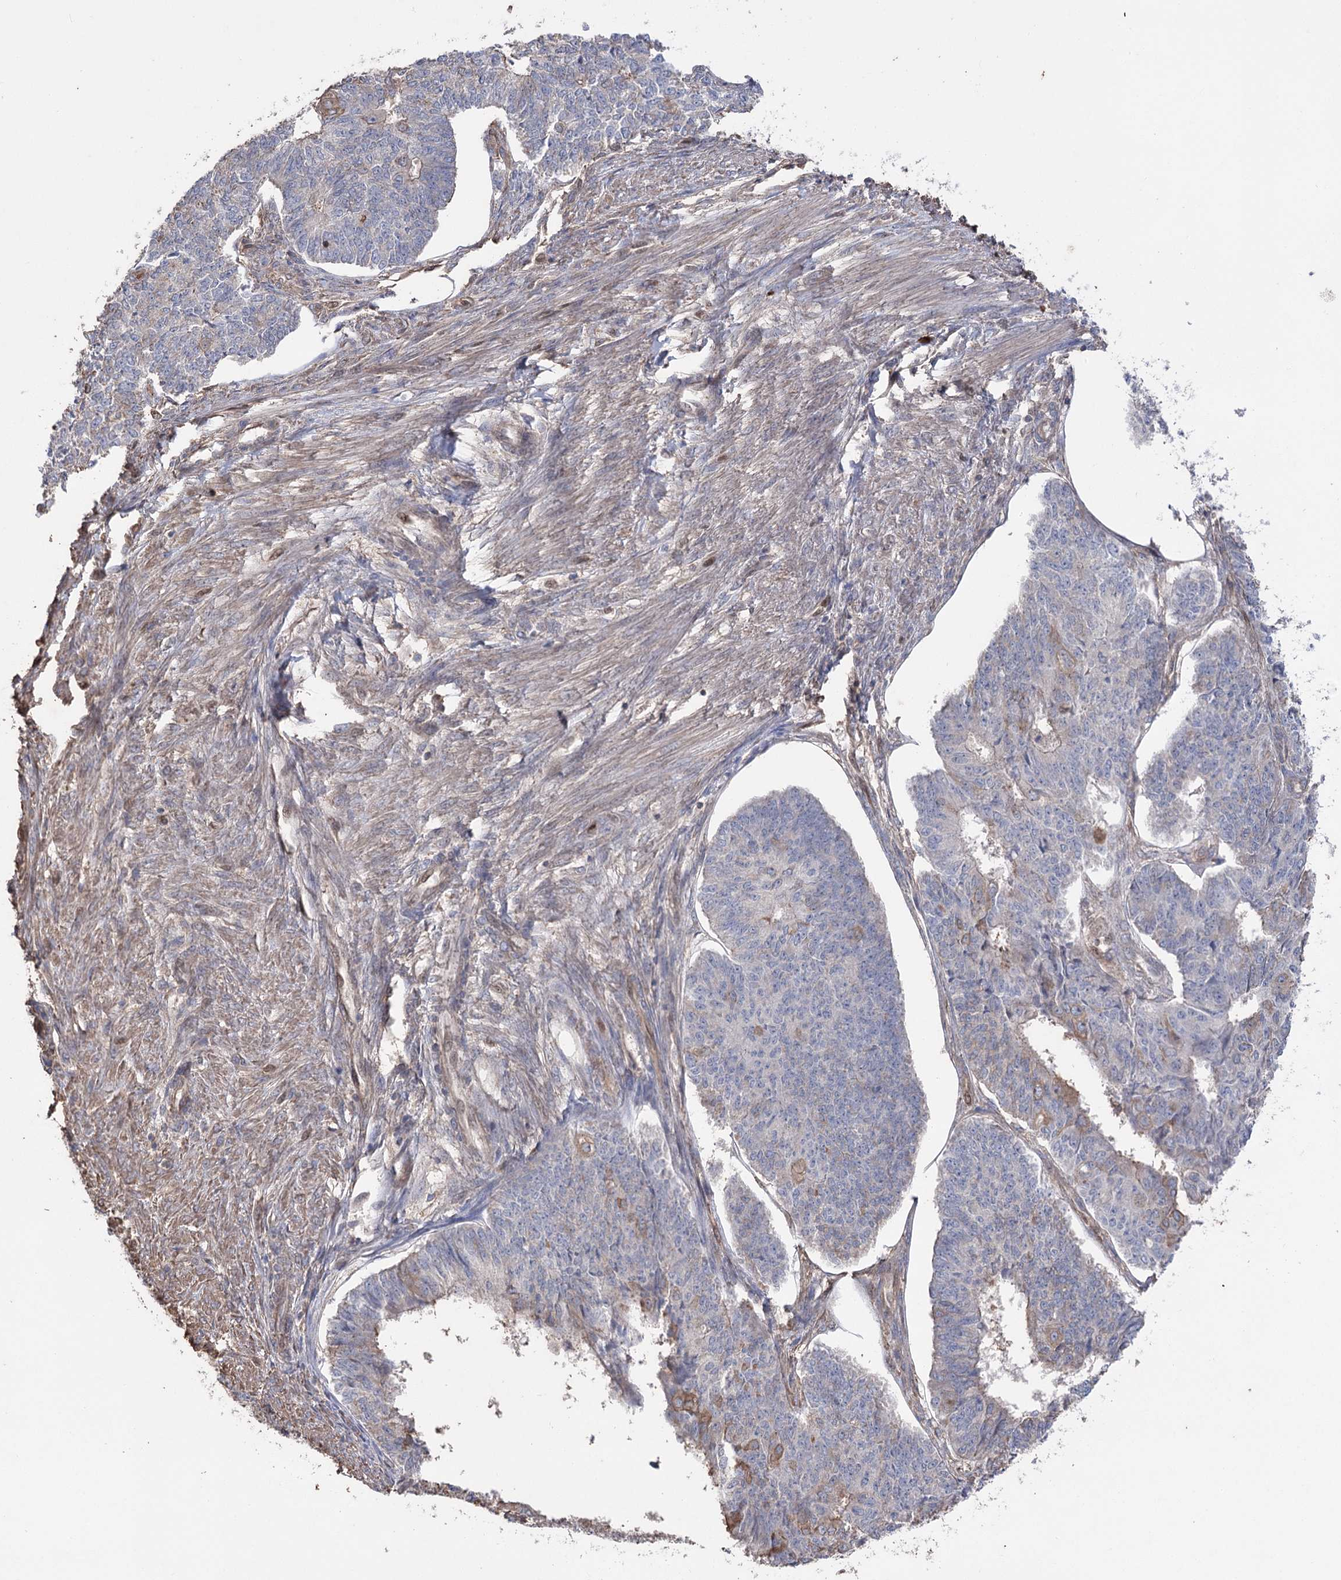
{"staining": {"intensity": "weak", "quantity": "<25%", "location": "cytoplasmic/membranous"}, "tissue": "endometrial cancer", "cell_type": "Tumor cells", "image_type": "cancer", "snomed": [{"axis": "morphology", "description": "Adenocarcinoma, NOS"}, {"axis": "topography", "description": "Endometrium"}], "caption": "Immunohistochemistry of human endometrial adenocarcinoma exhibits no positivity in tumor cells. (DAB (3,3'-diaminobenzidine) immunohistochemistry, high magnification).", "gene": "FAM13B", "patient": {"sex": "female", "age": 32}}